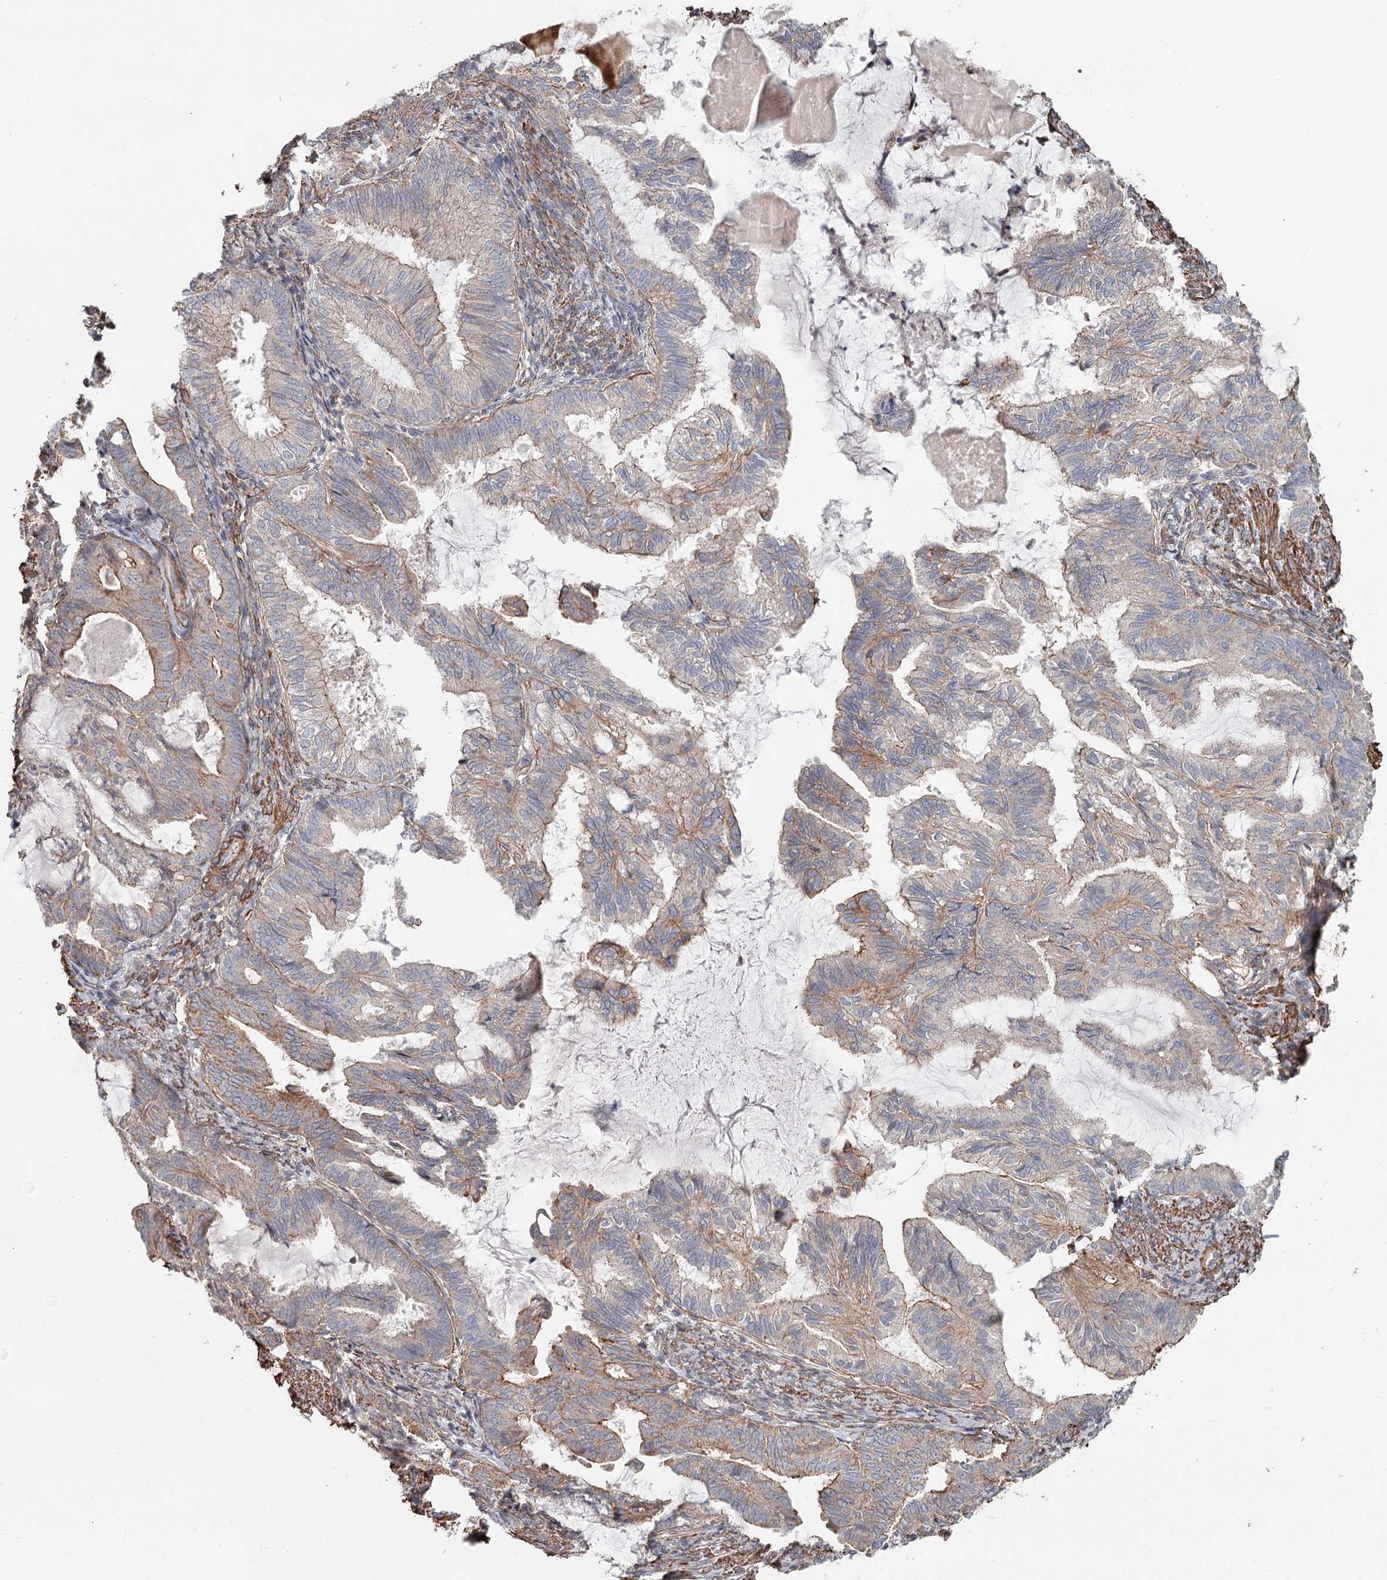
{"staining": {"intensity": "weak", "quantity": ">75%", "location": "cytoplasmic/membranous"}, "tissue": "endometrial cancer", "cell_type": "Tumor cells", "image_type": "cancer", "snomed": [{"axis": "morphology", "description": "Adenocarcinoma, NOS"}, {"axis": "topography", "description": "Endometrium"}], "caption": "Immunohistochemical staining of human endometrial cancer (adenocarcinoma) exhibits low levels of weak cytoplasmic/membranous positivity in approximately >75% of tumor cells. (Stains: DAB (3,3'-diaminobenzidine) in brown, nuclei in blue, Microscopy: brightfield microscopy at high magnification).", "gene": "DHRS9", "patient": {"sex": "female", "age": 86}}